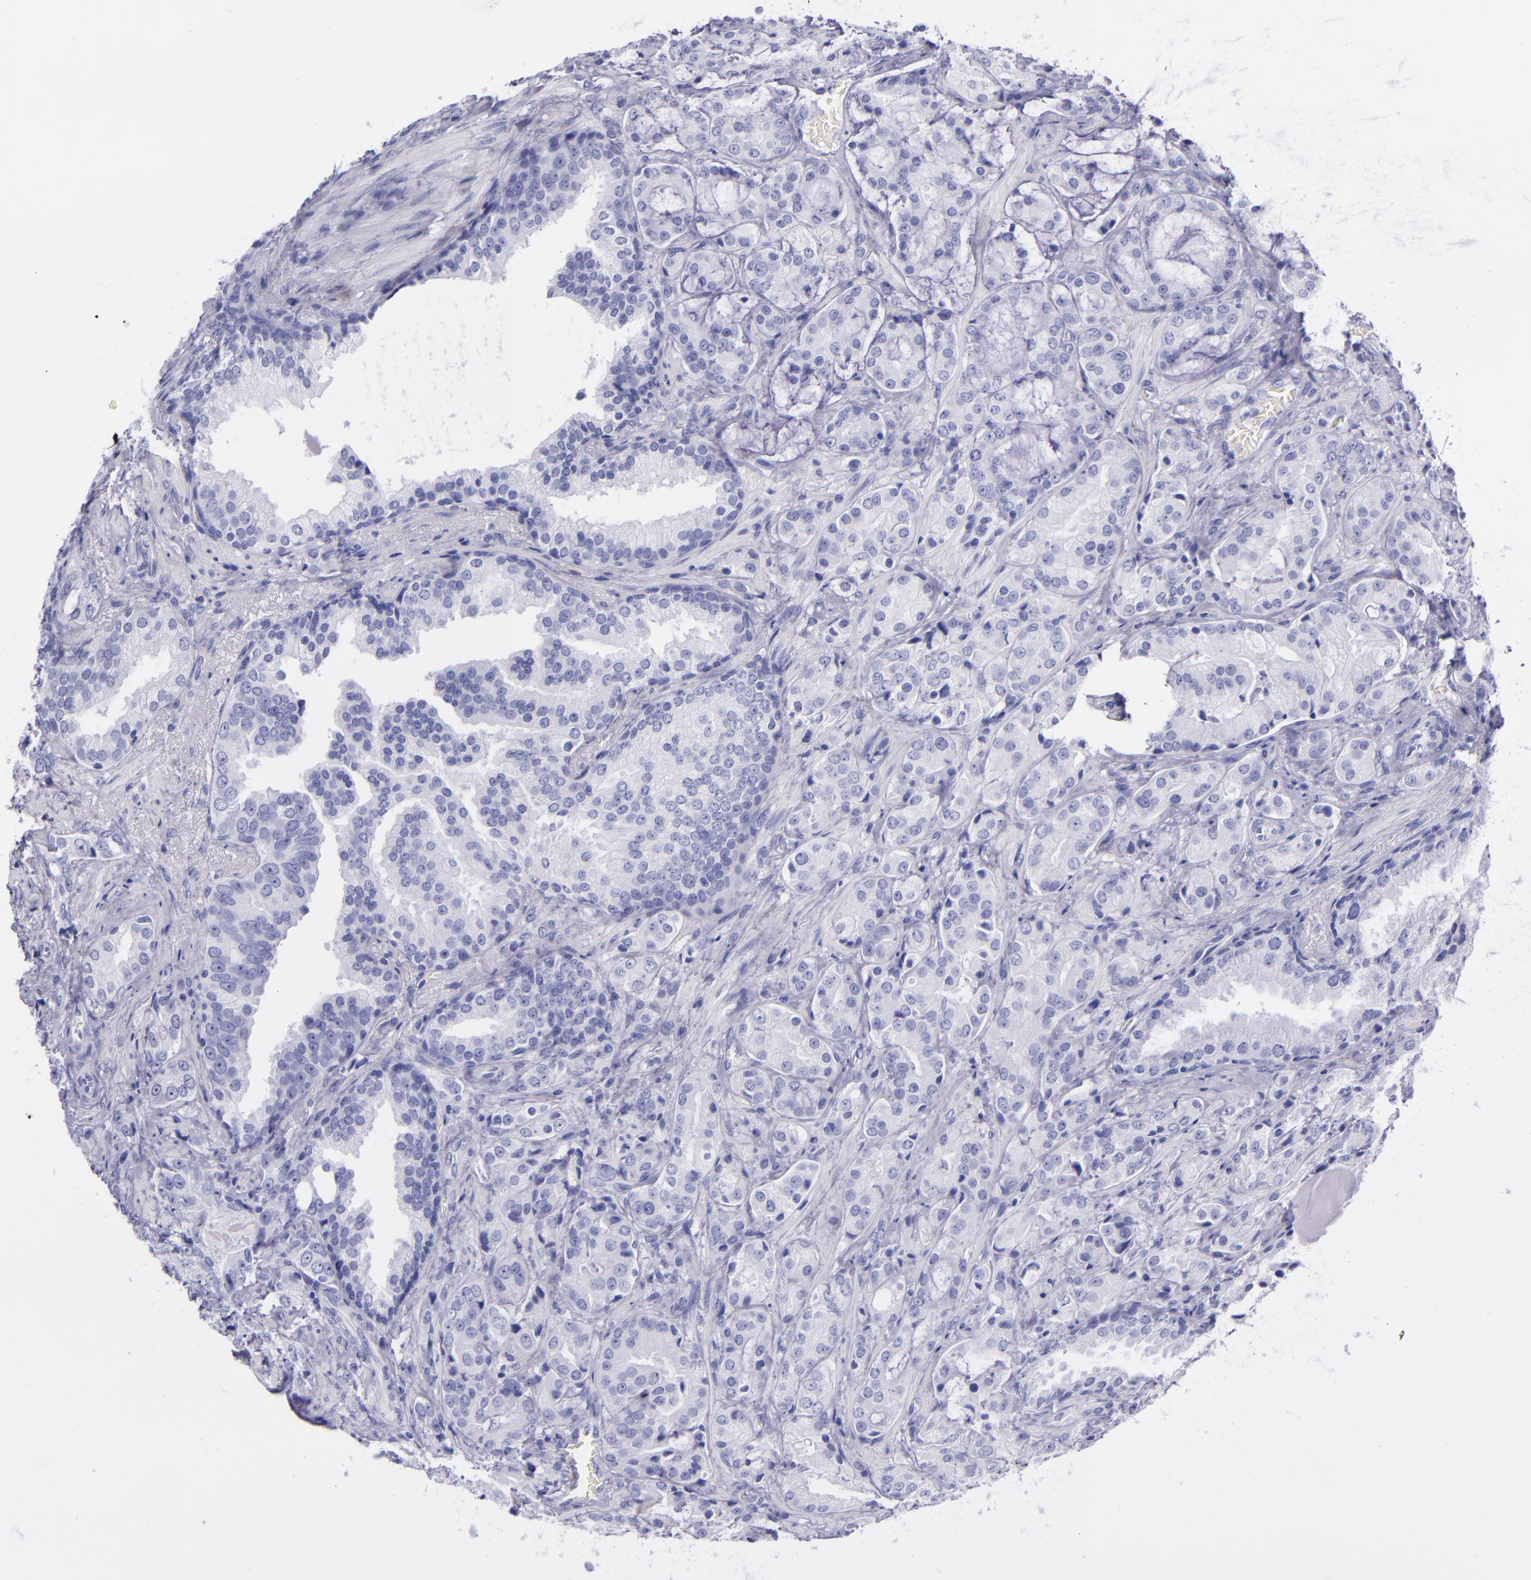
{"staining": {"intensity": "negative", "quantity": "none", "location": "none"}, "tissue": "prostate cancer", "cell_type": "Tumor cells", "image_type": "cancer", "snomed": [{"axis": "morphology", "description": "Adenocarcinoma, Medium grade"}, {"axis": "topography", "description": "Prostate"}], "caption": "The micrograph demonstrates no significant positivity in tumor cells of medium-grade adenocarcinoma (prostate).", "gene": "SFTPA2", "patient": {"sex": "male", "age": 70}}